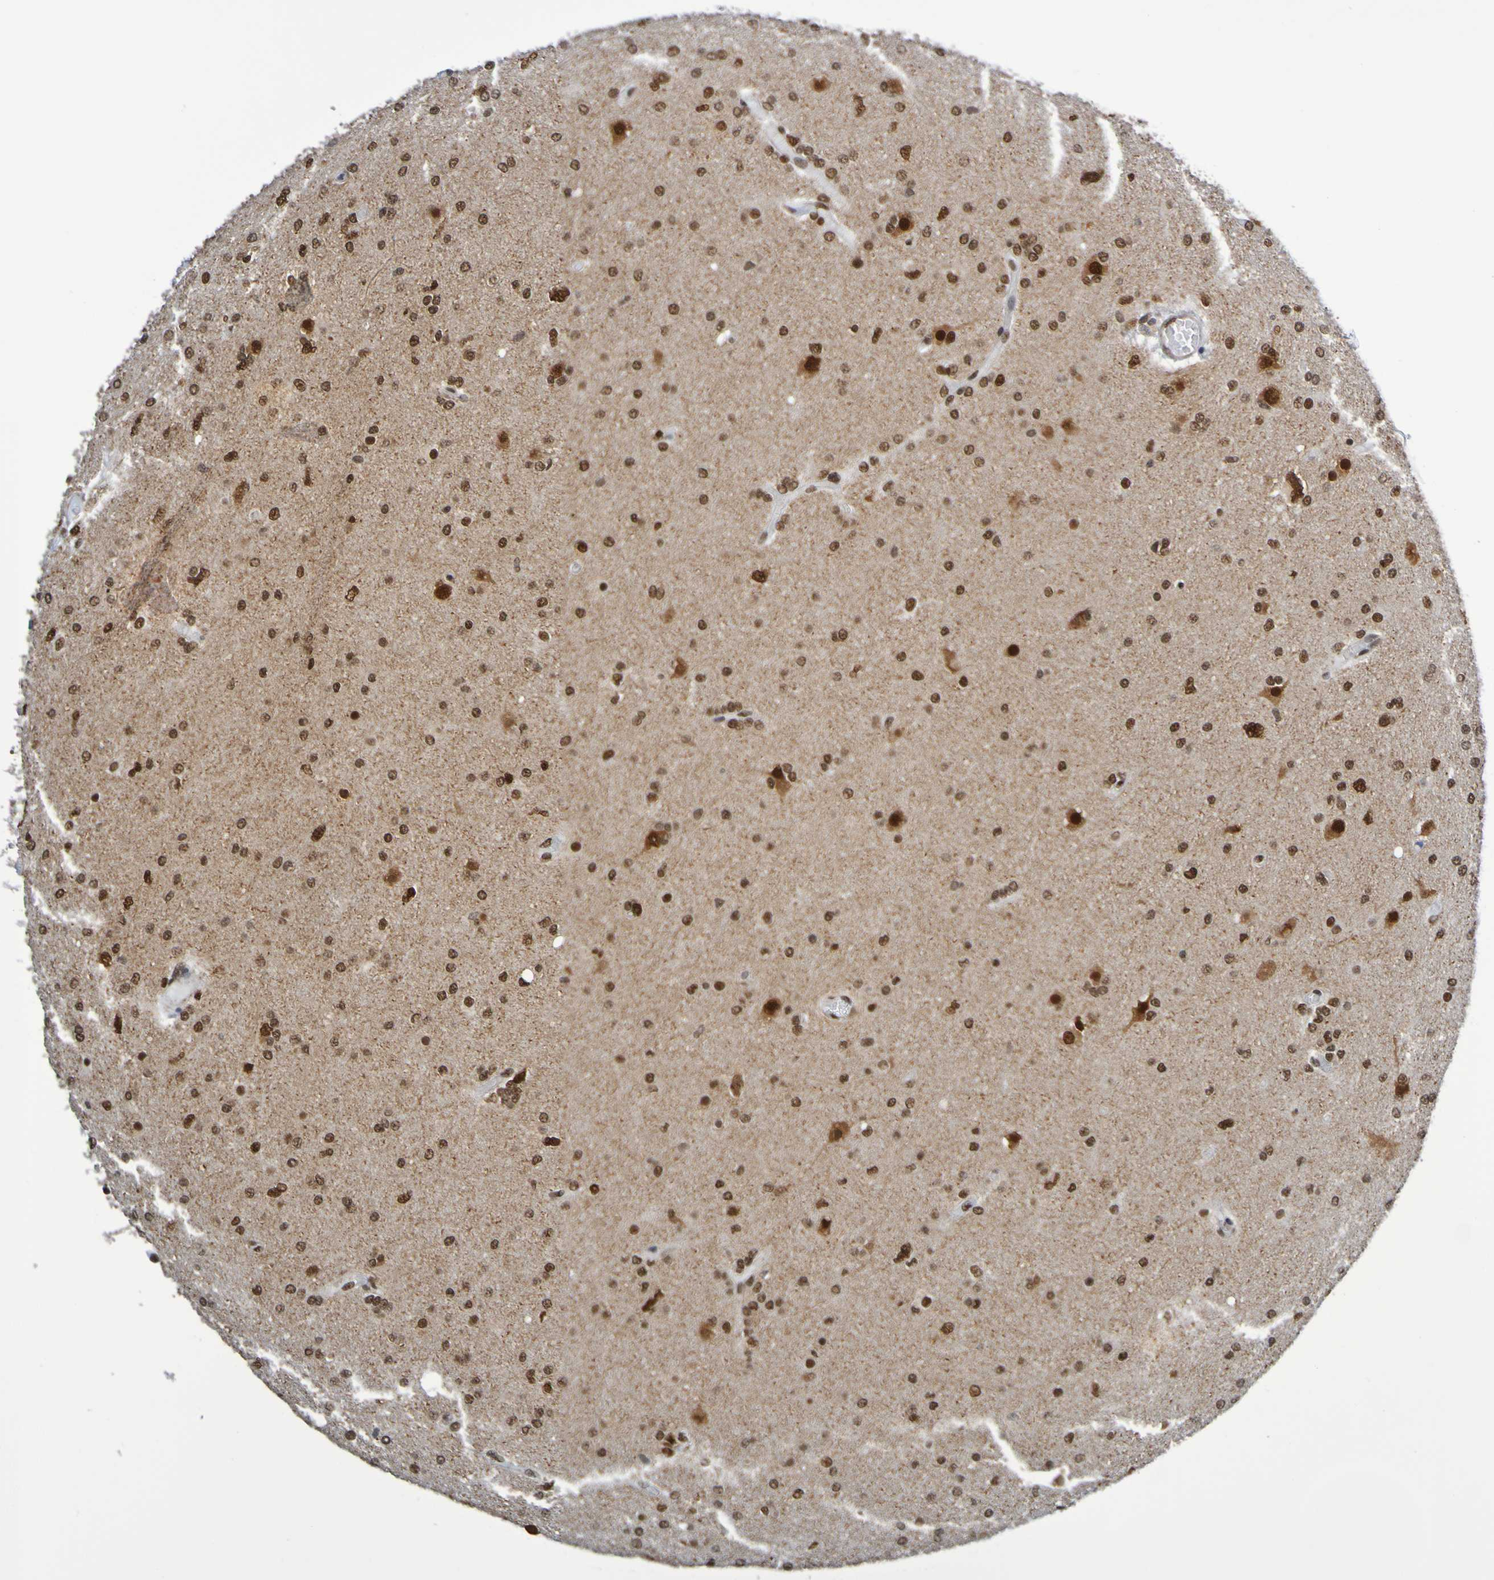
{"staining": {"intensity": "strong", "quantity": ">75%", "location": "nuclear"}, "tissue": "glioma", "cell_type": "Tumor cells", "image_type": "cancer", "snomed": [{"axis": "morphology", "description": "Glioma, malignant, High grade"}, {"axis": "topography", "description": "Cerebral cortex"}], "caption": "Strong nuclear positivity is identified in approximately >75% of tumor cells in high-grade glioma (malignant).", "gene": "HDAC2", "patient": {"sex": "female", "age": 36}}